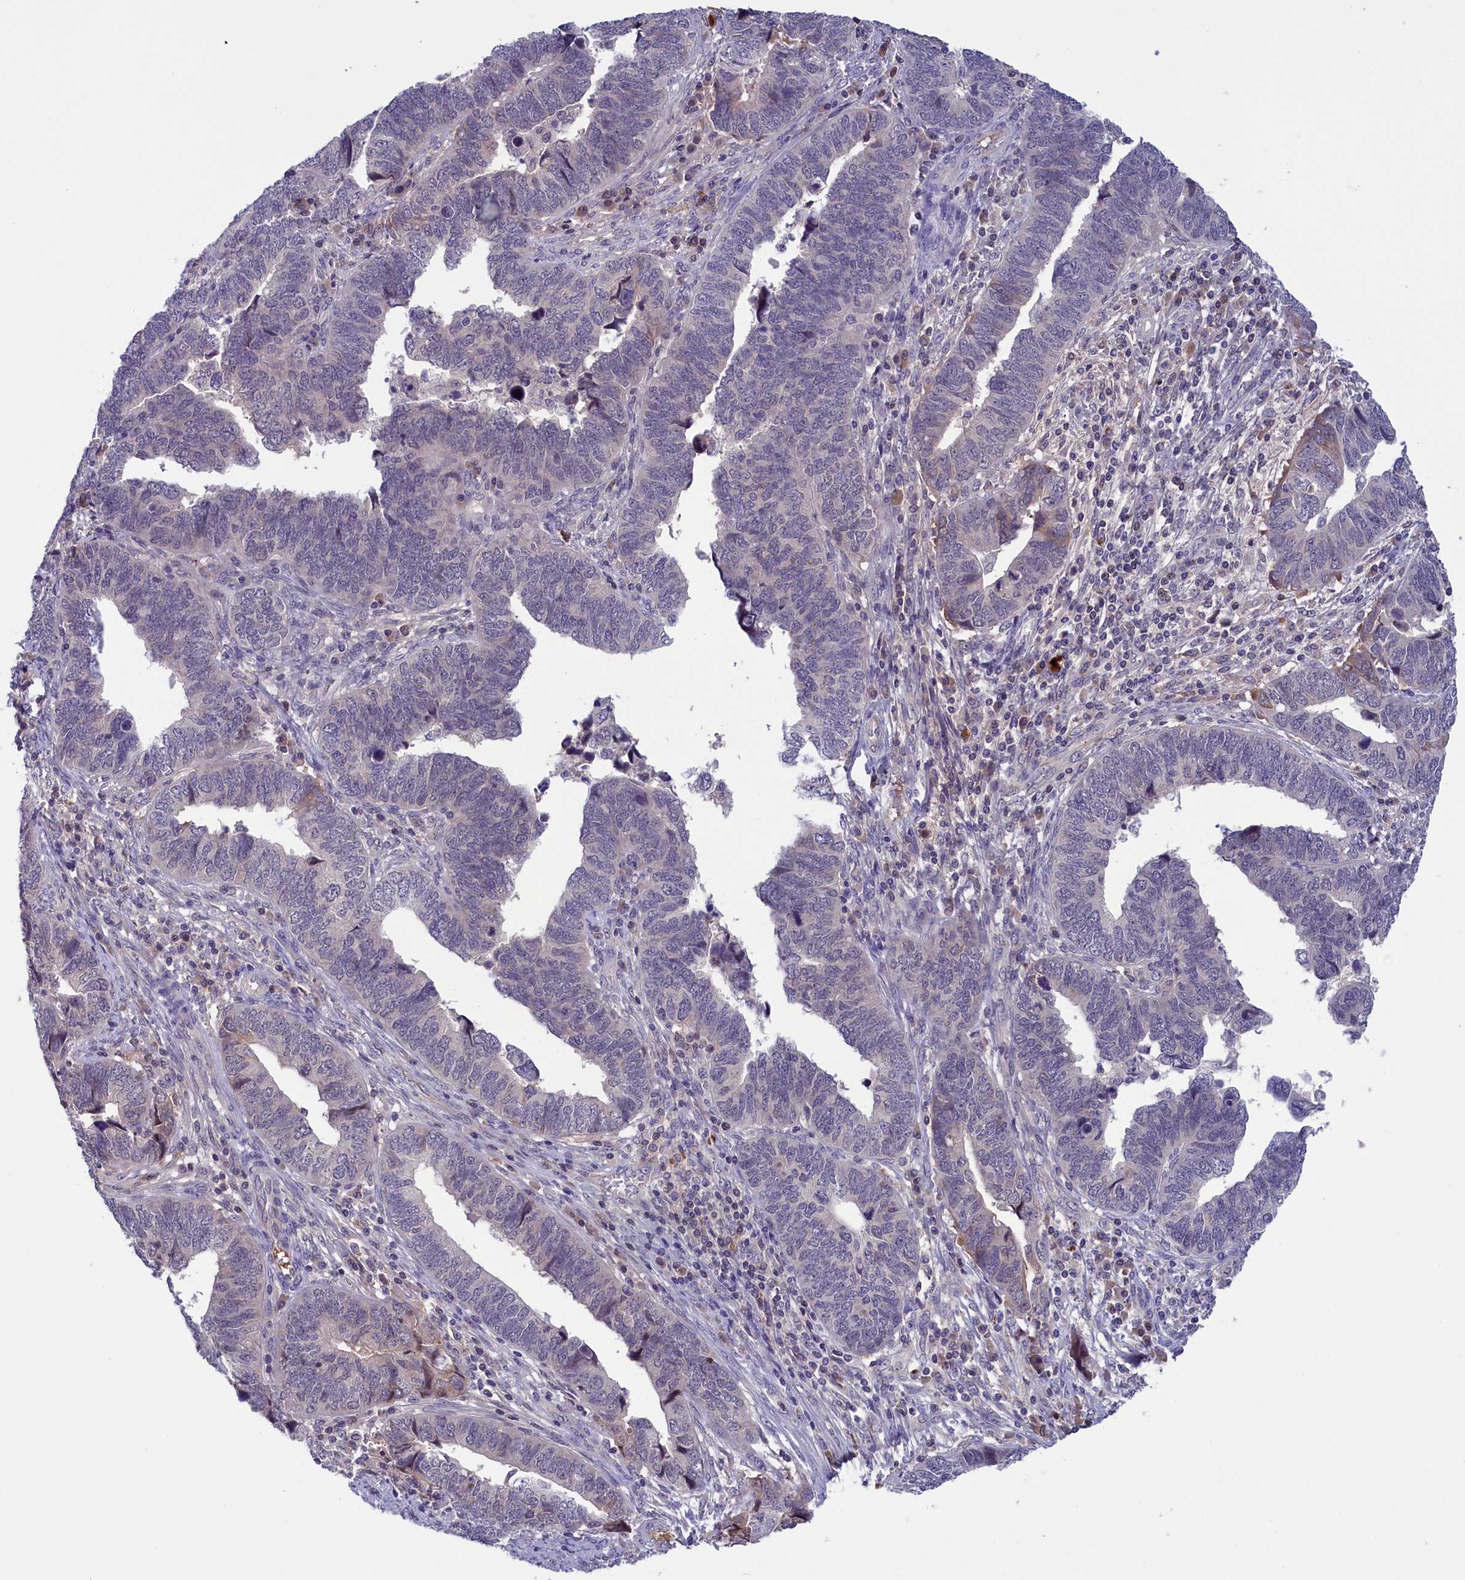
{"staining": {"intensity": "negative", "quantity": "none", "location": "none"}, "tissue": "endometrial cancer", "cell_type": "Tumor cells", "image_type": "cancer", "snomed": [{"axis": "morphology", "description": "Adenocarcinoma, NOS"}, {"axis": "topography", "description": "Endometrium"}], "caption": "DAB (3,3'-diaminobenzidine) immunohistochemical staining of endometrial cancer displays no significant expression in tumor cells.", "gene": "STYX", "patient": {"sex": "female", "age": 79}}